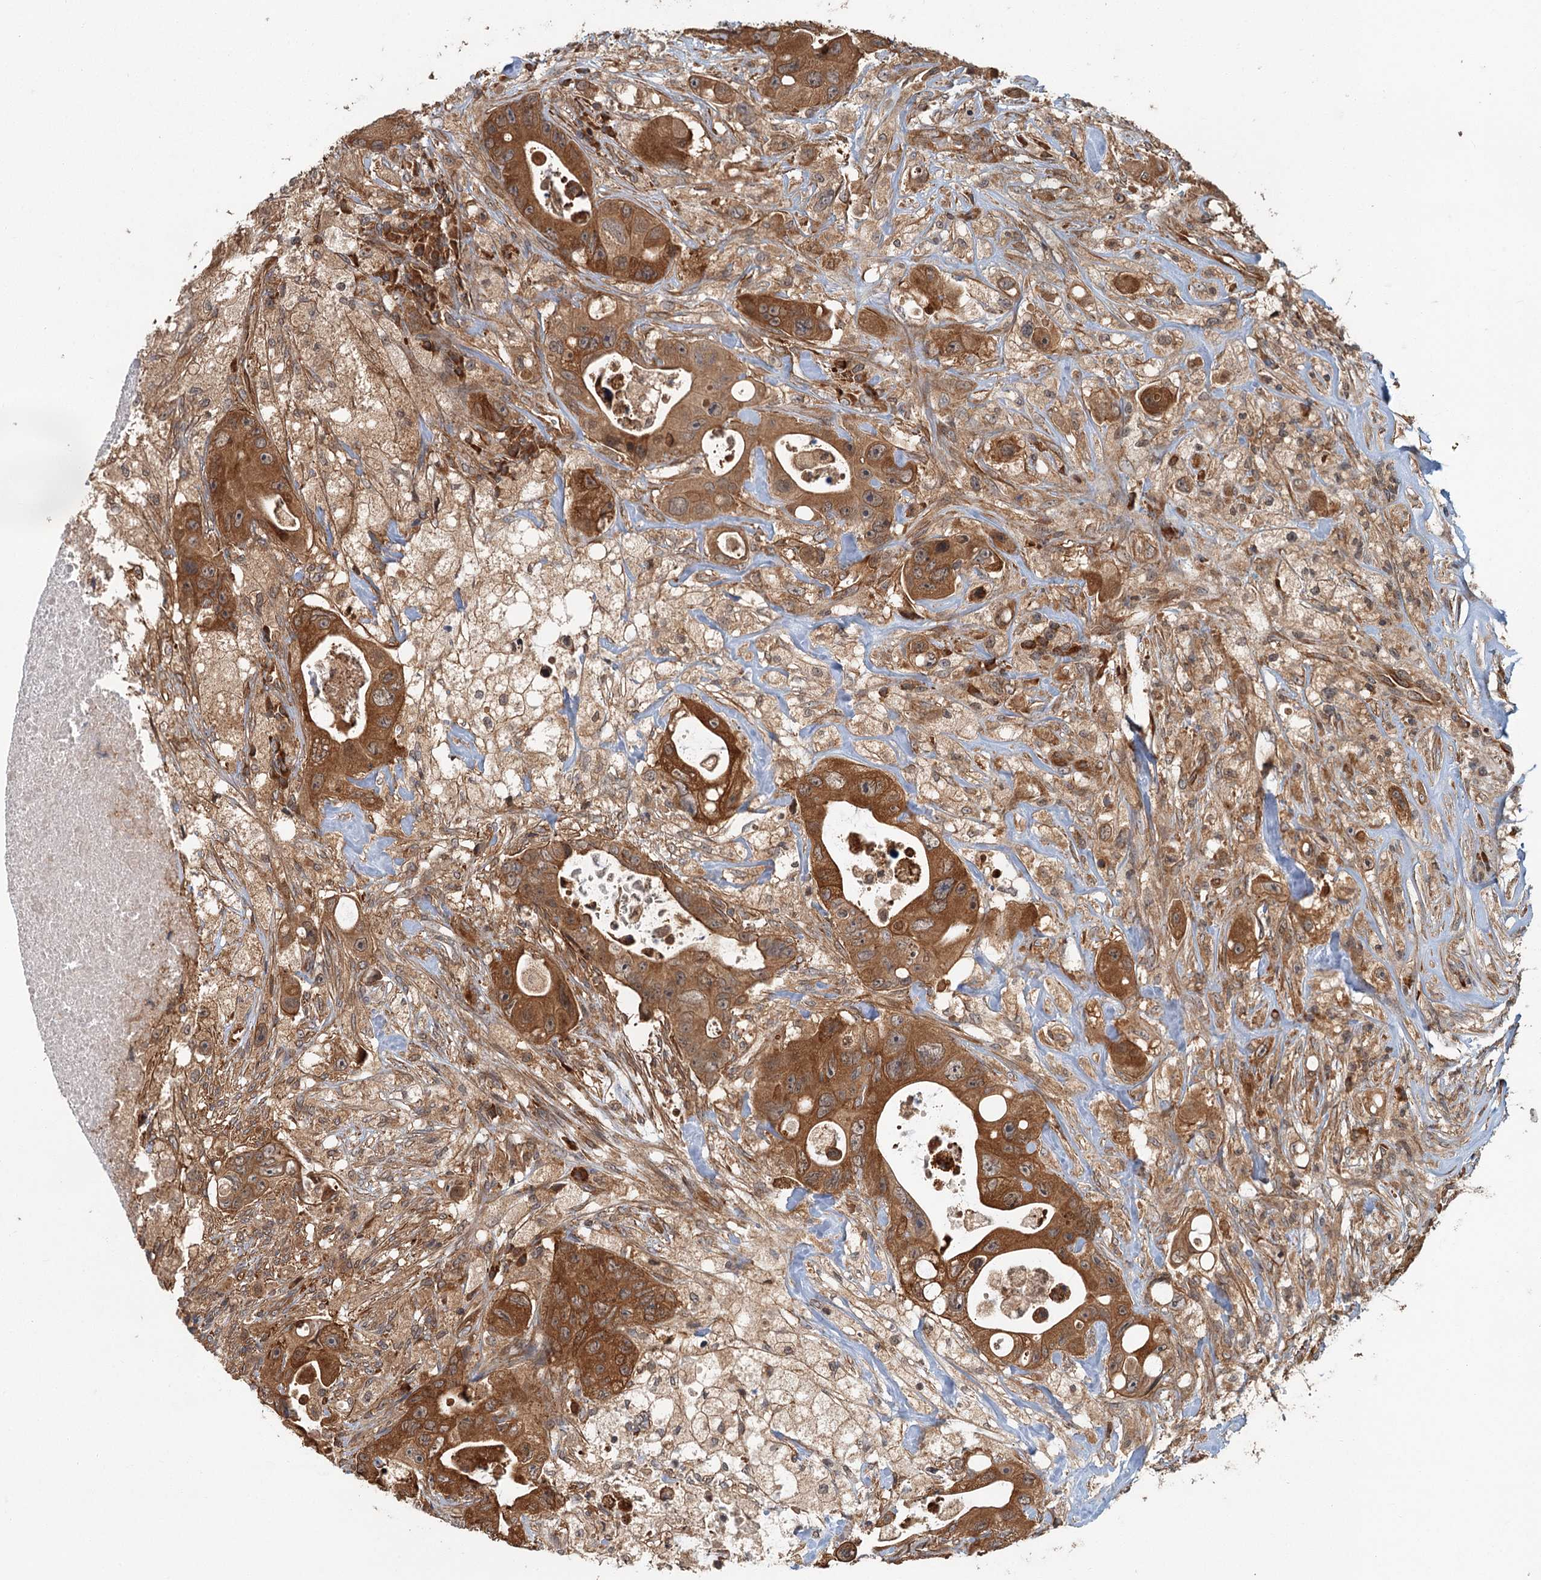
{"staining": {"intensity": "strong", "quantity": "25%-75%", "location": "cytoplasmic/membranous"}, "tissue": "colorectal cancer", "cell_type": "Tumor cells", "image_type": "cancer", "snomed": [{"axis": "morphology", "description": "Adenocarcinoma, NOS"}, {"axis": "topography", "description": "Colon"}], "caption": "The histopathology image demonstrates immunohistochemical staining of colorectal cancer. There is strong cytoplasmic/membranous staining is identified in about 25%-75% of tumor cells.", "gene": "ZNF527", "patient": {"sex": "female", "age": 46}}